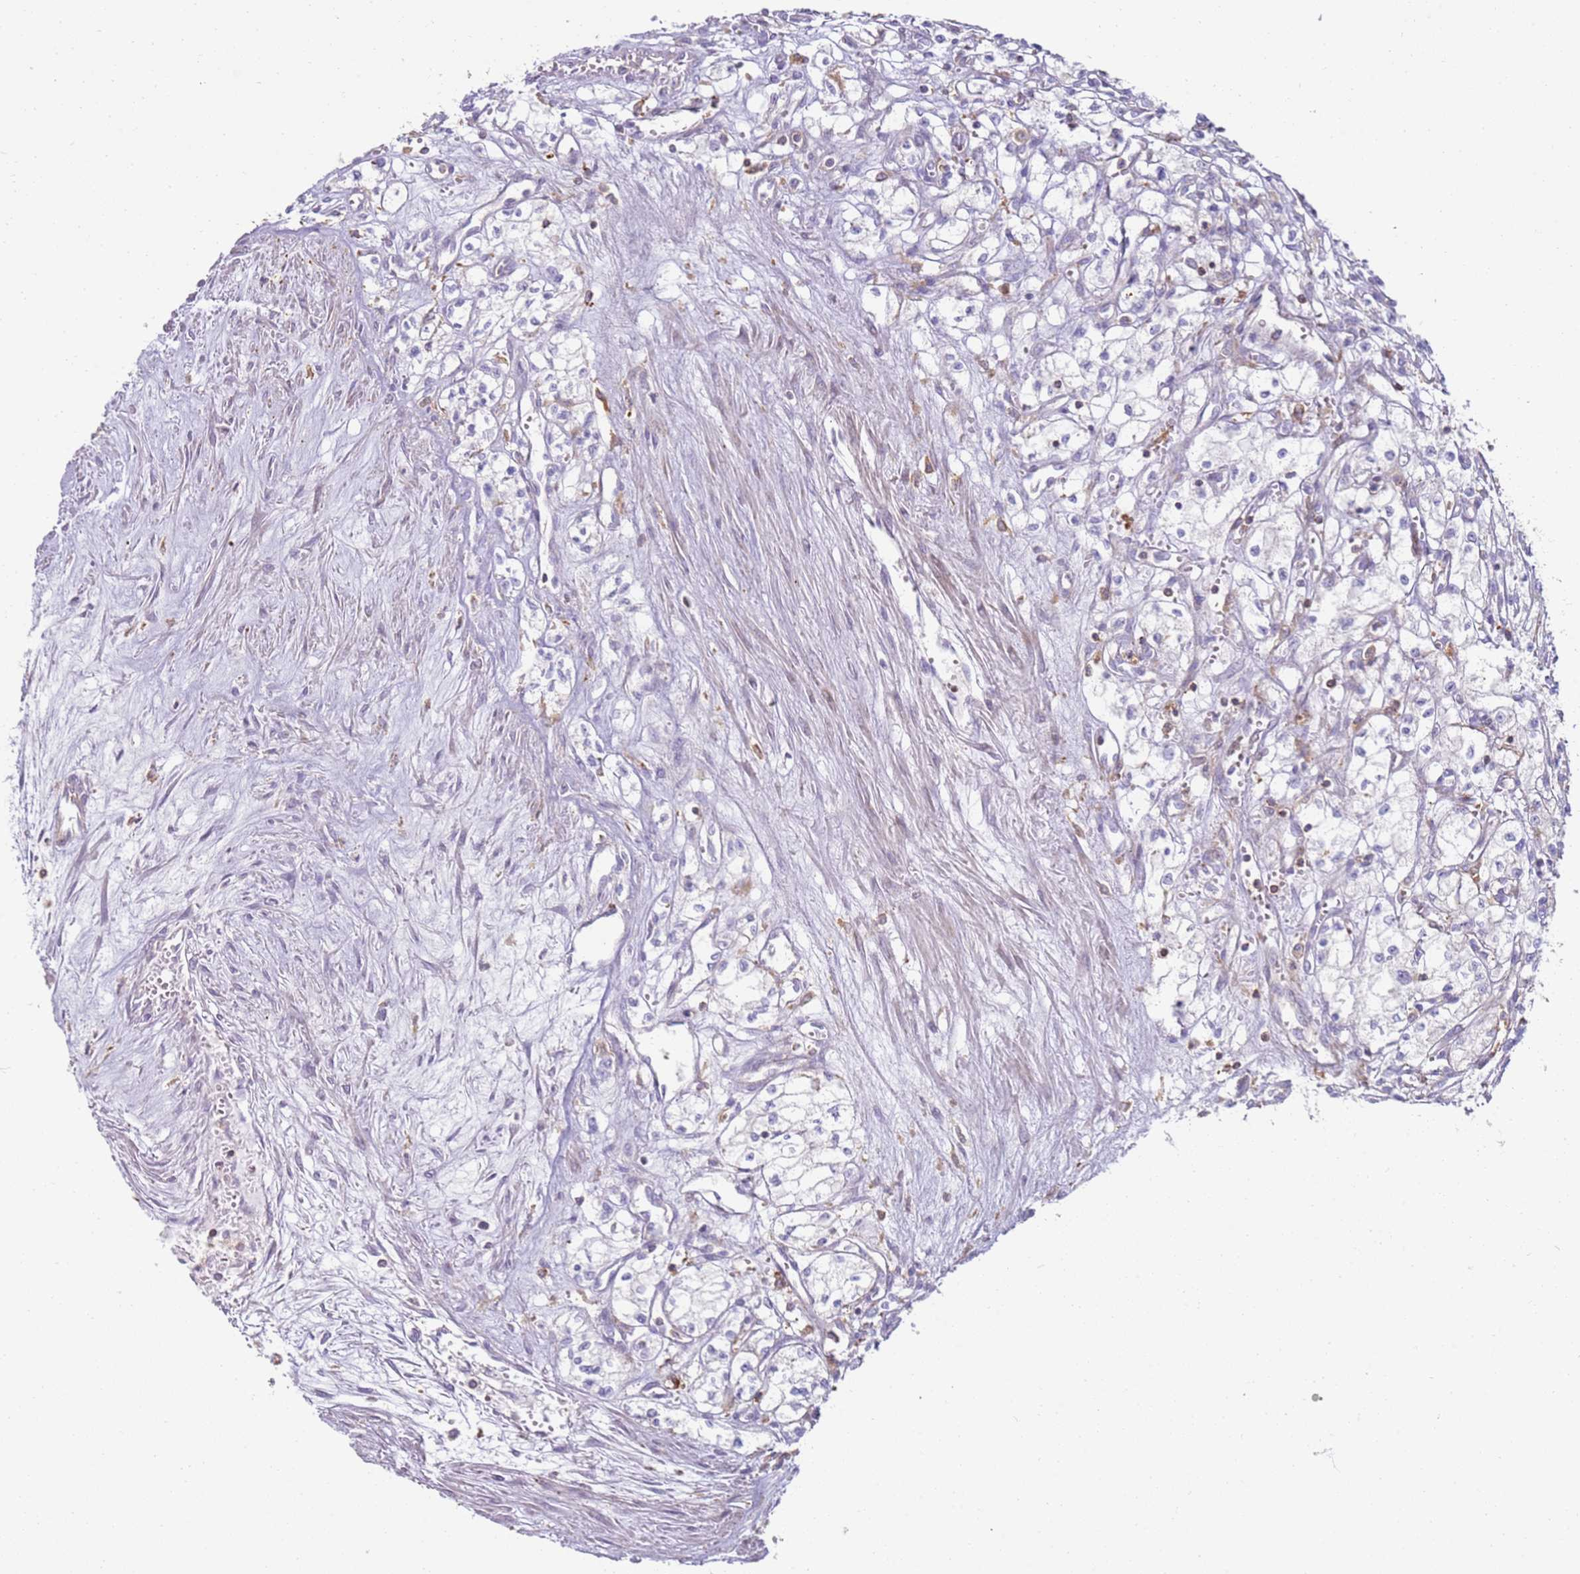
{"staining": {"intensity": "negative", "quantity": "none", "location": "none"}, "tissue": "renal cancer", "cell_type": "Tumor cells", "image_type": "cancer", "snomed": [{"axis": "morphology", "description": "Adenocarcinoma, NOS"}, {"axis": "topography", "description": "Kidney"}], "caption": "This is a image of immunohistochemistry staining of renal cancer, which shows no expression in tumor cells. (DAB (3,3'-diaminobenzidine) IHC visualized using brightfield microscopy, high magnification).", "gene": "FPR1", "patient": {"sex": "male", "age": 59}}